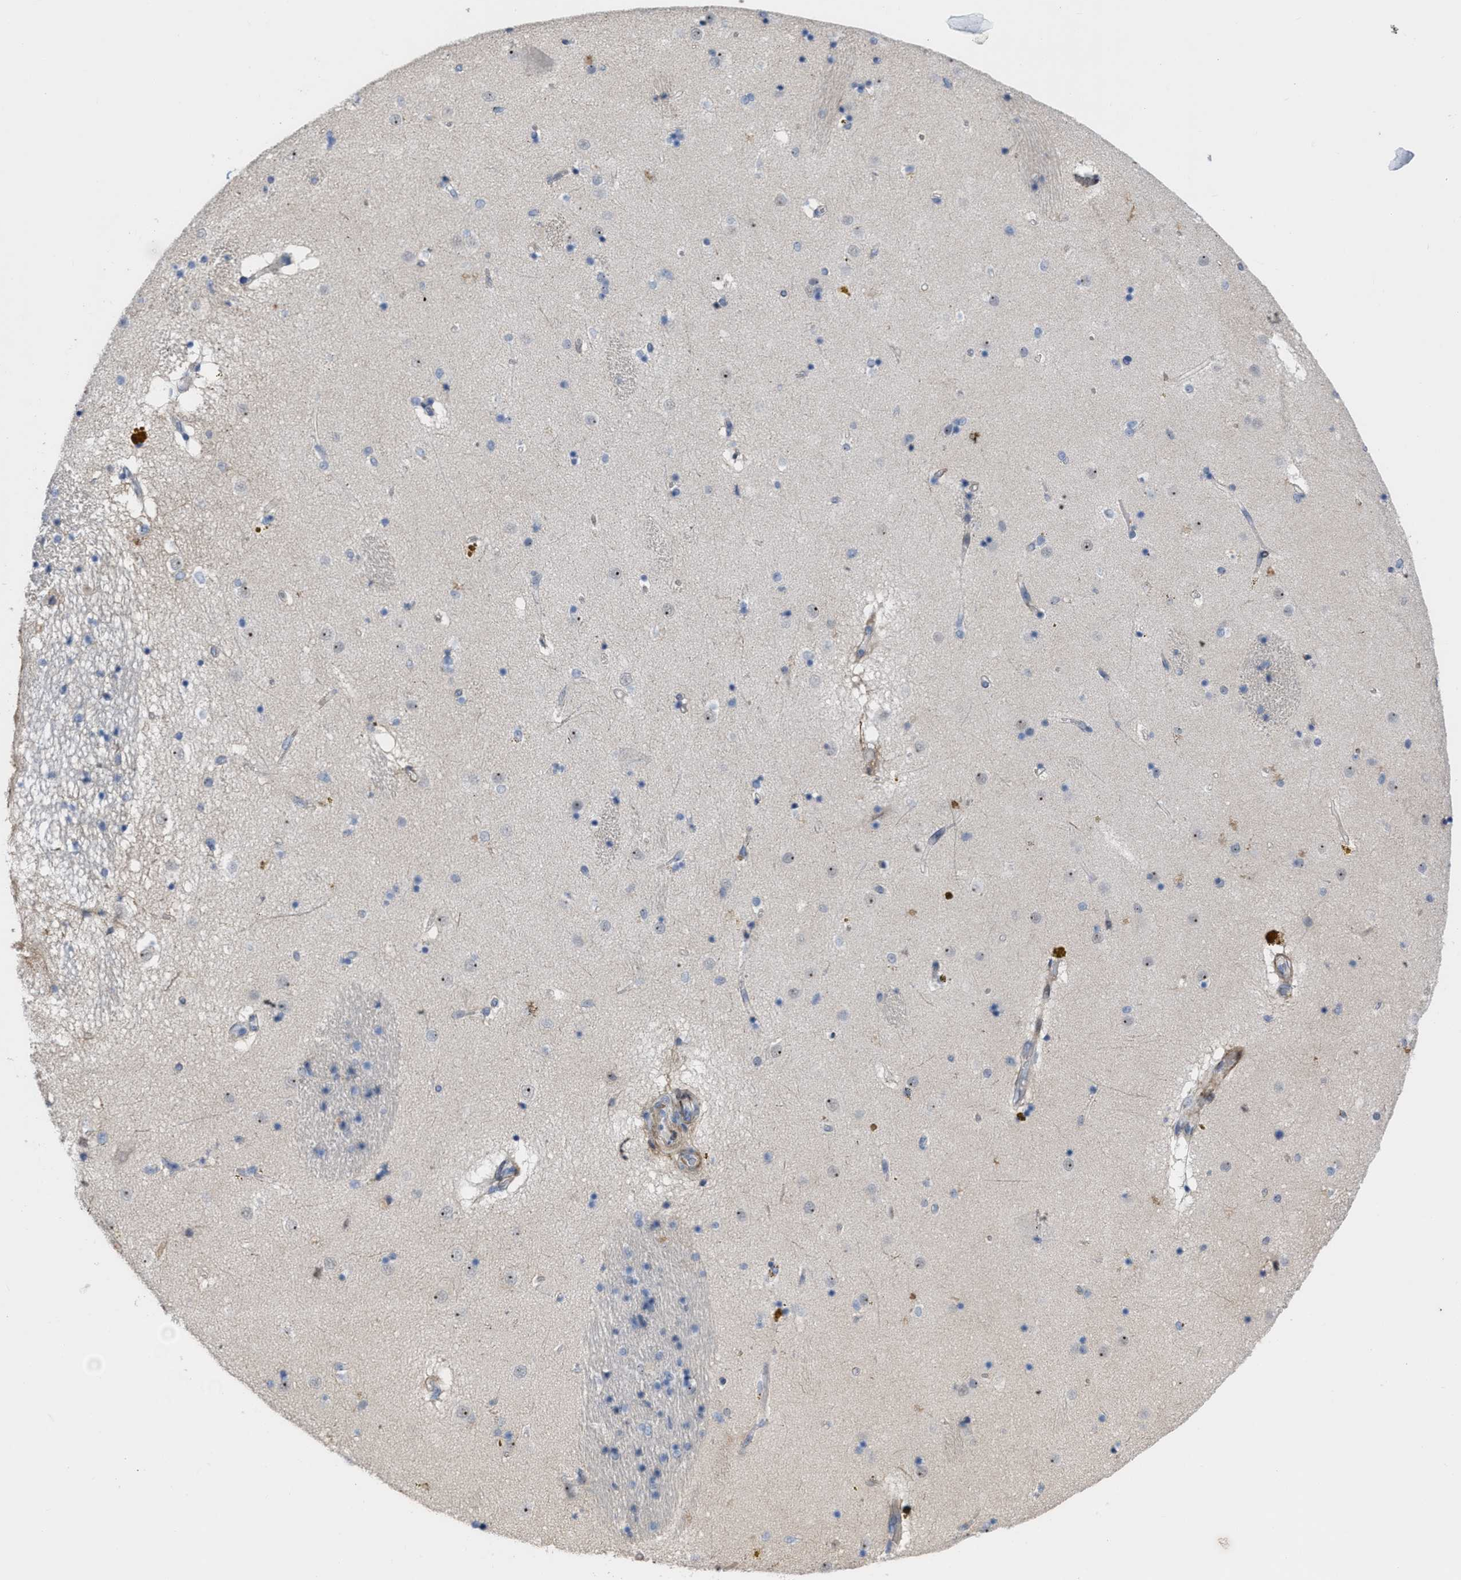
{"staining": {"intensity": "negative", "quantity": "none", "location": "none"}, "tissue": "caudate", "cell_type": "Glial cells", "image_type": "normal", "snomed": [{"axis": "morphology", "description": "Normal tissue, NOS"}, {"axis": "topography", "description": "Lateral ventricle wall"}], "caption": "Image shows no protein expression in glial cells of unremarkable caudate. The staining was performed using DAB (3,3'-diaminobenzidine) to visualize the protein expression in brown, while the nuclei were stained in blue with hematoxylin (Magnification: 20x).", "gene": "POLR1F", "patient": {"sex": "male", "age": 70}}